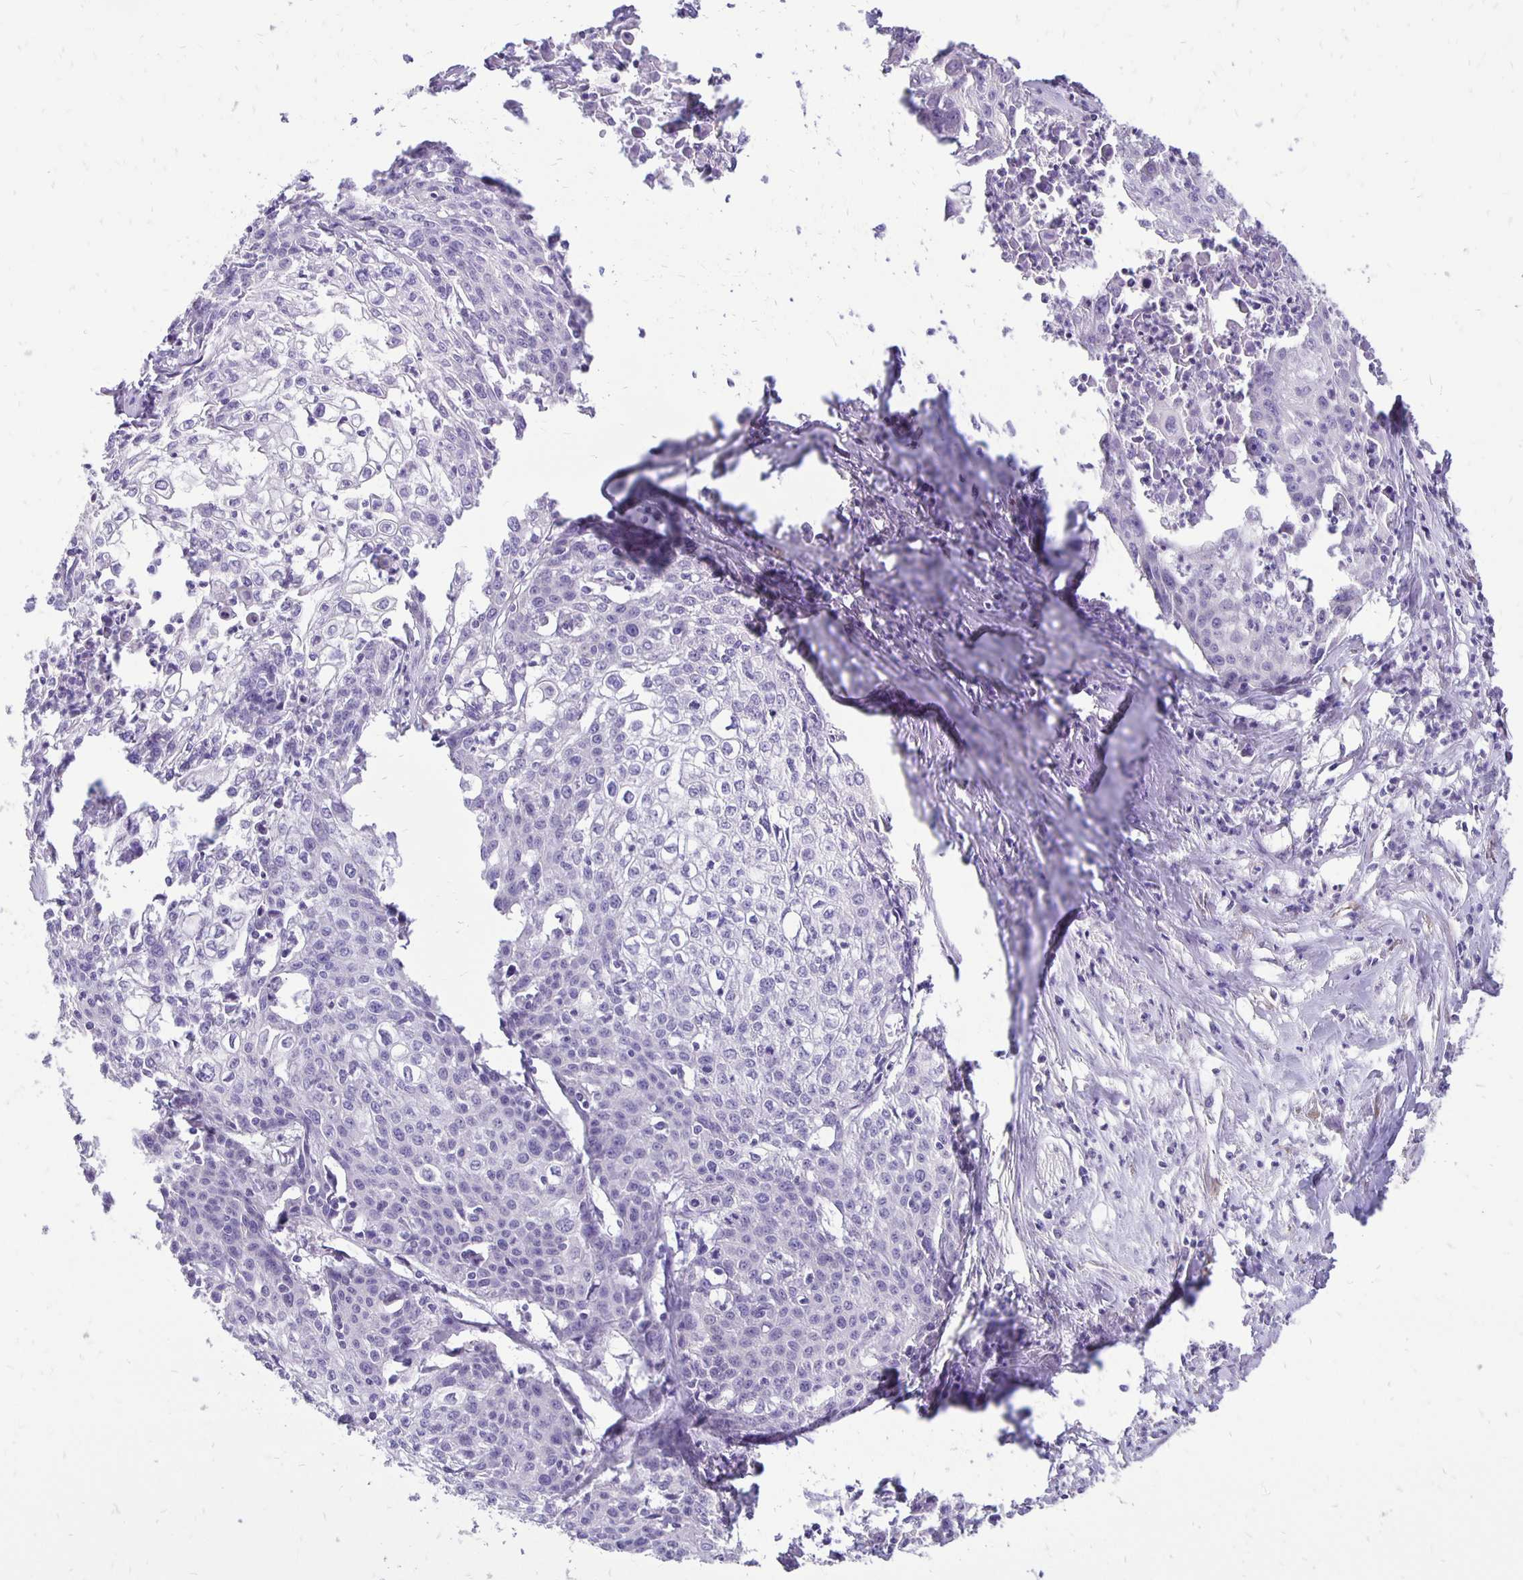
{"staining": {"intensity": "negative", "quantity": "none", "location": "none"}, "tissue": "cervical cancer", "cell_type": "Tumor cells", "image_type": "cancer", "snomed": [{"axis": "morphology", "description": "Squamous cell carcinoma, NOS"}, {"axis": "topography", "description": "Cervix"}], "caption": "Cervical squamous cell carcinoma was stained to show a protein in brown. There is no significant positivity in tumor cells.", "gene": "ANKRD45", "patient": {"sex": "female", "age": 39}}